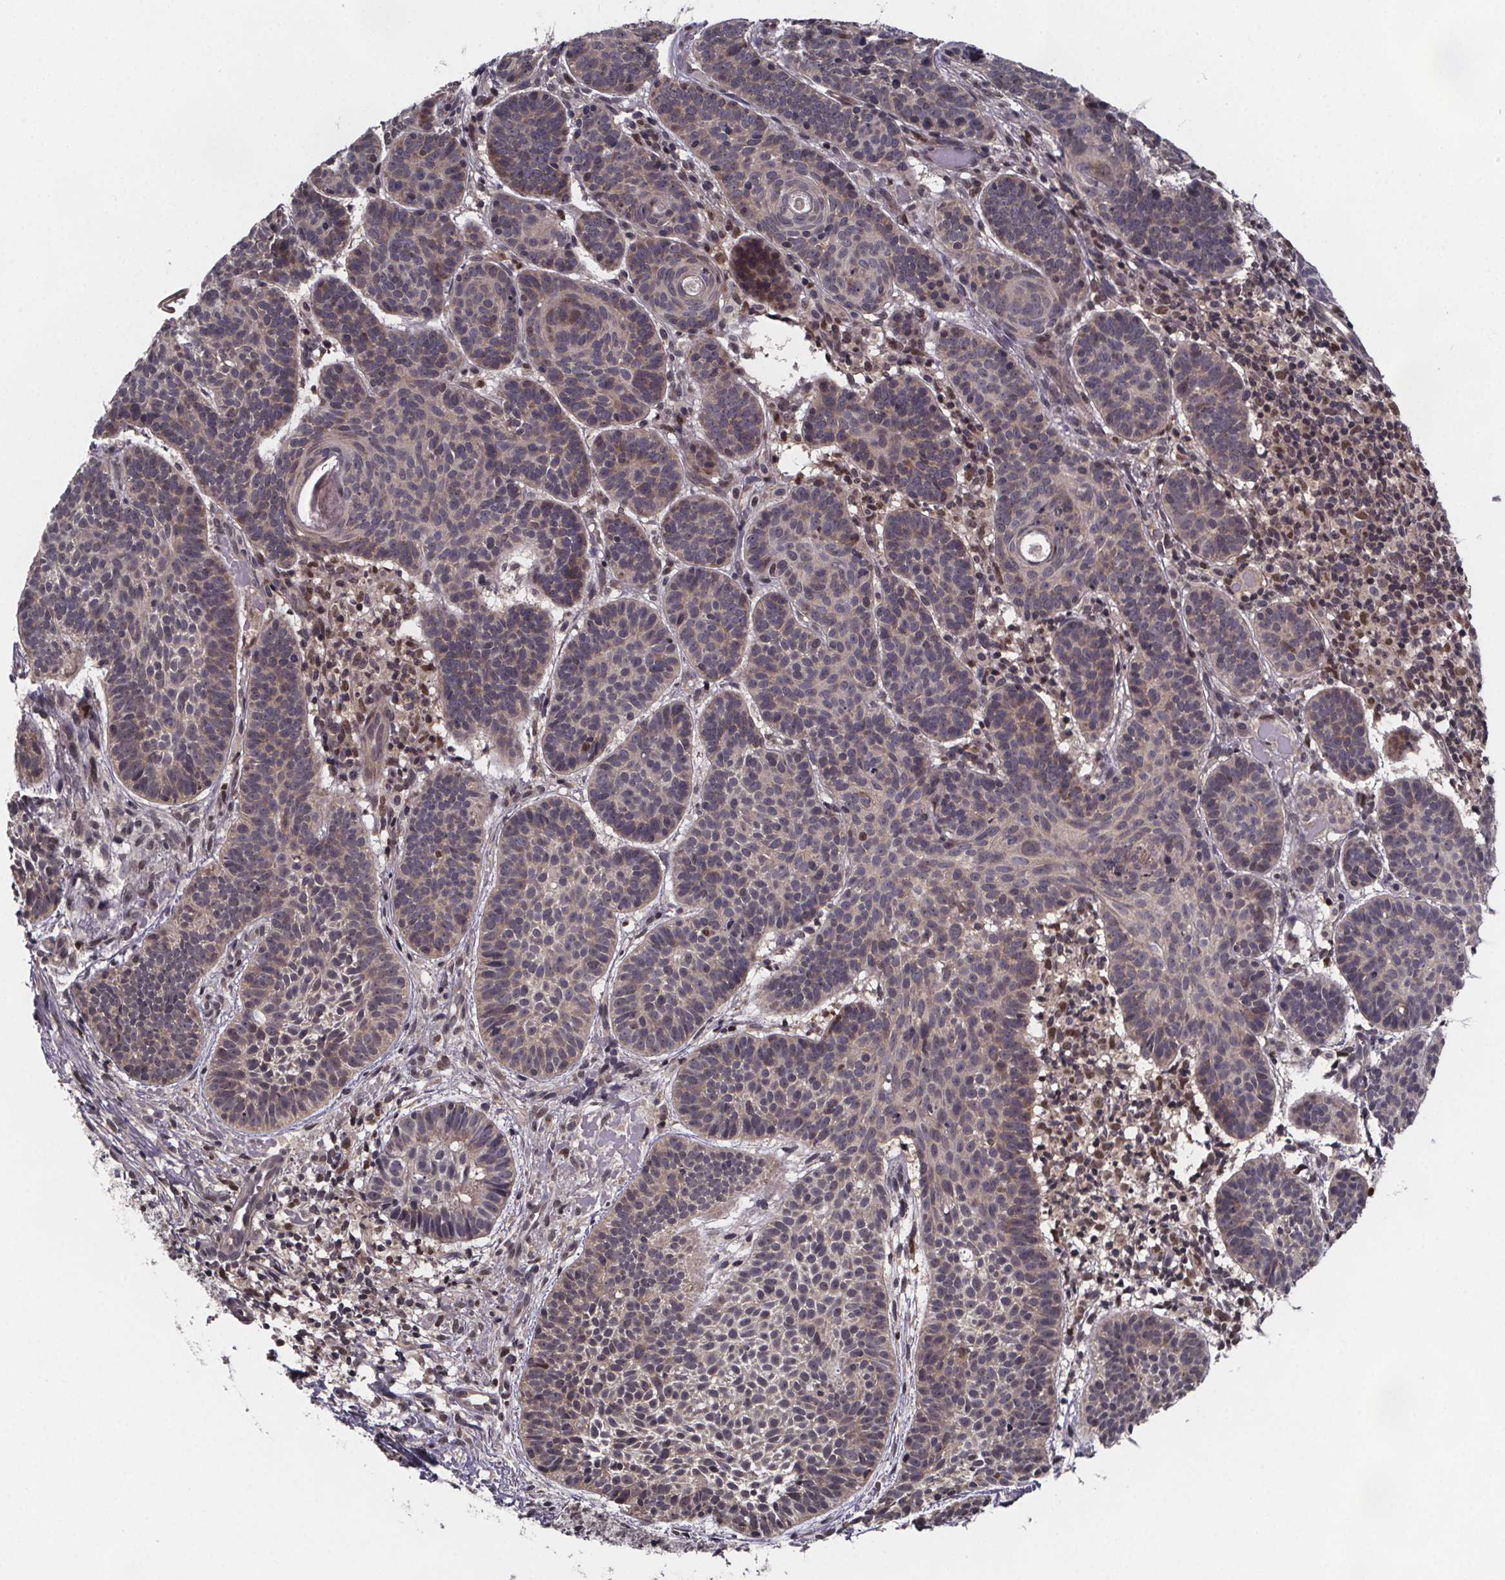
{"staining": {"intensity": "weak", "quantity": "<25%", "location": "cytoplasmic/membranous,nuclear"}, "tissue": "skin cancer", "cell_type": "Tumor cells", "image_type": "cancer", "snomed": [{"axis": "morphology", "description": "Basal cell carcinoma"}, {"axis": "topography", "description": "Skin"}], "caption": "DAB (3,3'-diaminobenzidine) immunohistochemical staining of human skin cancer (basal cell carcinoma) demonstrates no significant positivity in tumor cells.", "gene": "FN3KRP", "patient": {"sex": "male", "age": 72}}